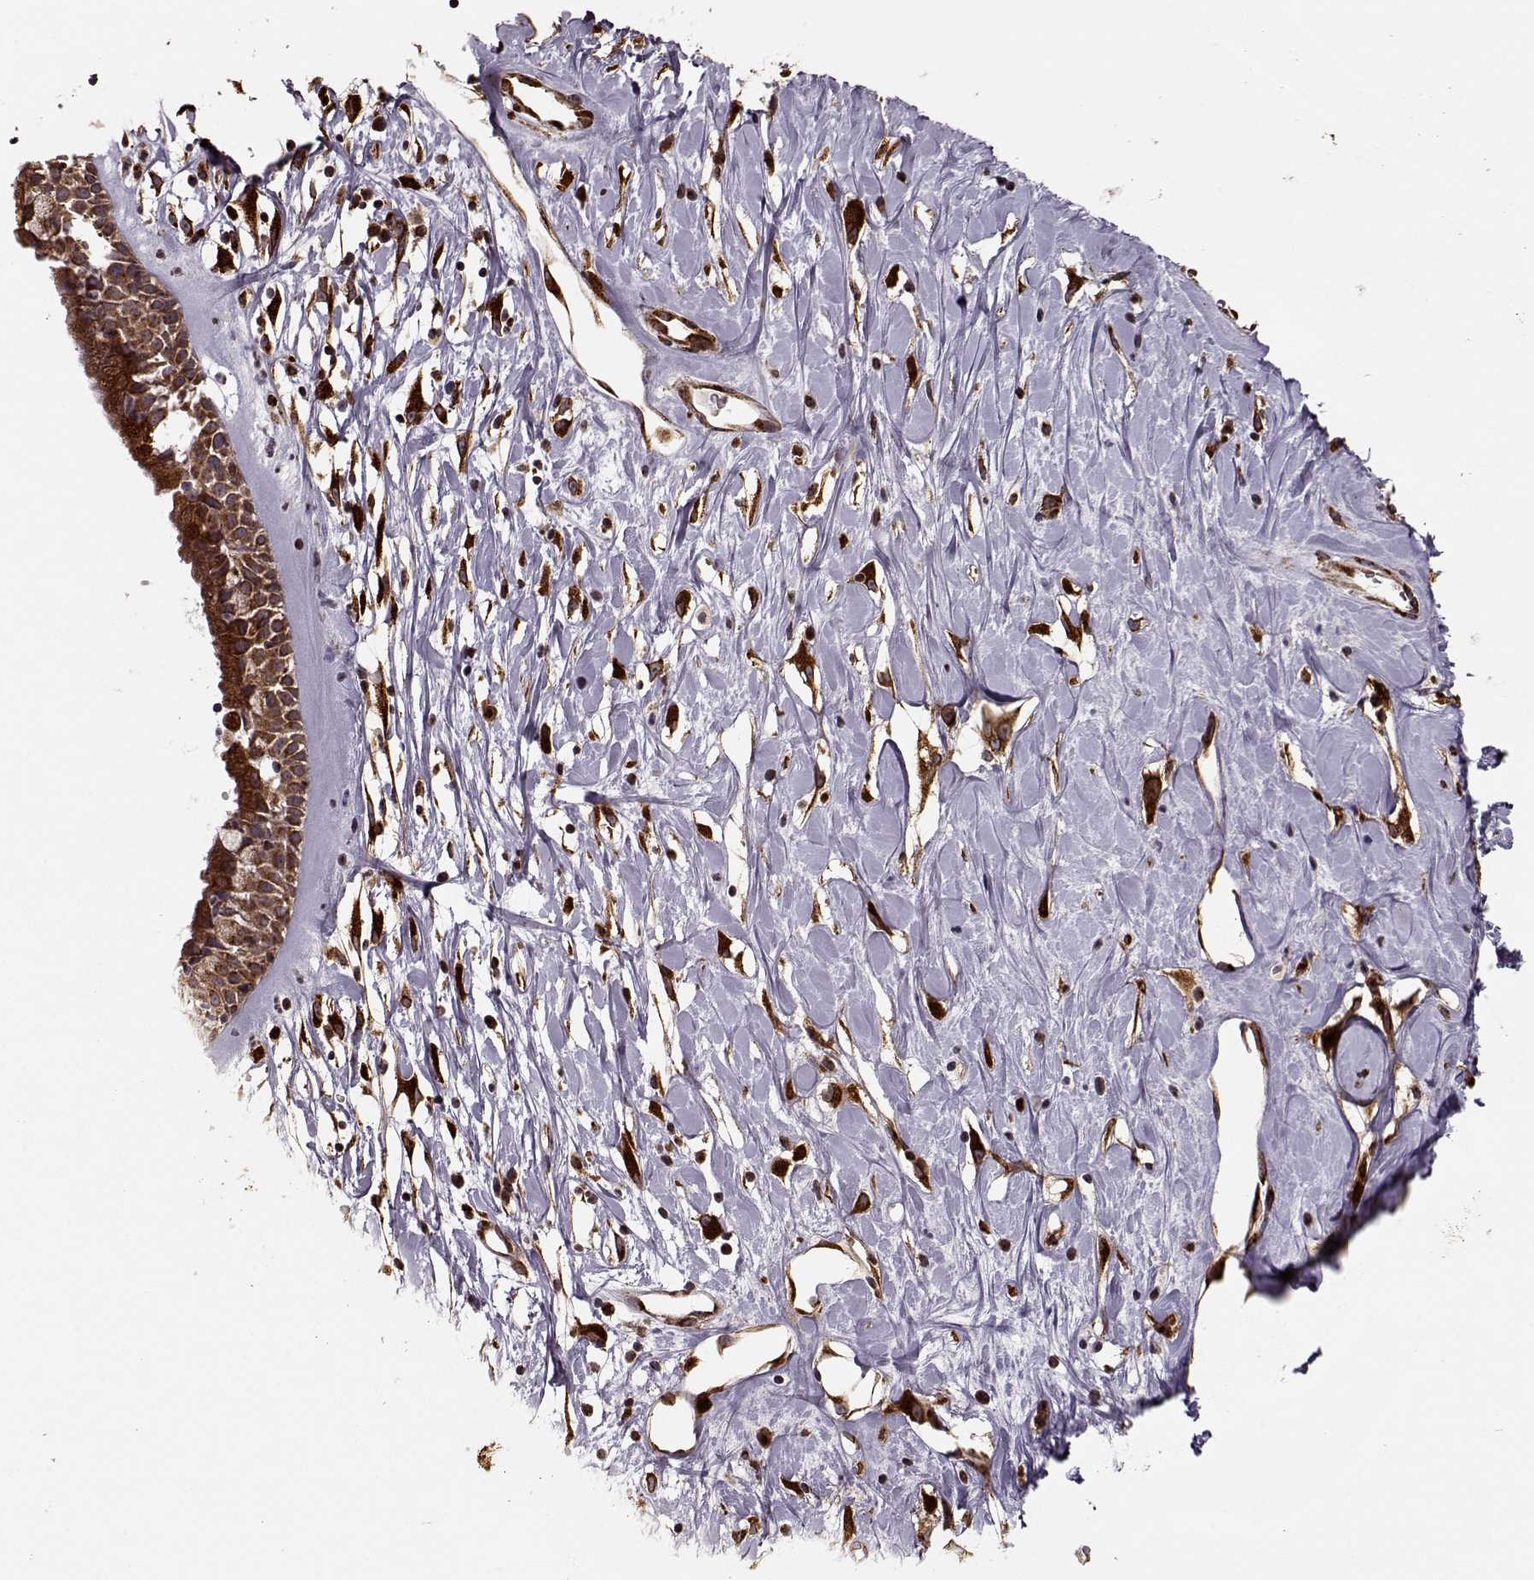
{"staining": {"intensity": "strong", "quantity": ">75%", "location": "cytoplasmic/membranous"}, "tissue": "nasopharynx", "cell_type": "Respiratory epithelial cells", "image_type": "normal", "snomed": [{"axis": "morphology", "description": "Normal tissue, NOS"}, {"axis": "topography", "description": "Nasopharynx"}], "caption": "High-magnification brightfield microscopy of normal nasopharynx stained with DAB (3,3'-diaminobenzidine) (brown) and counterstained with hematoxylin (blue). respiratory epithelial cells exhibit strong cytoplasmic/membranous expression is present in about>75% of cells. (Stains: DAB (3,3'-diaminobenzidine) in brown, nuclei in blue, Microscopy: brightfield microscopy at high magnification).", "gene": "YIPF5", "patient": {"sex": "female", "age": 85}}